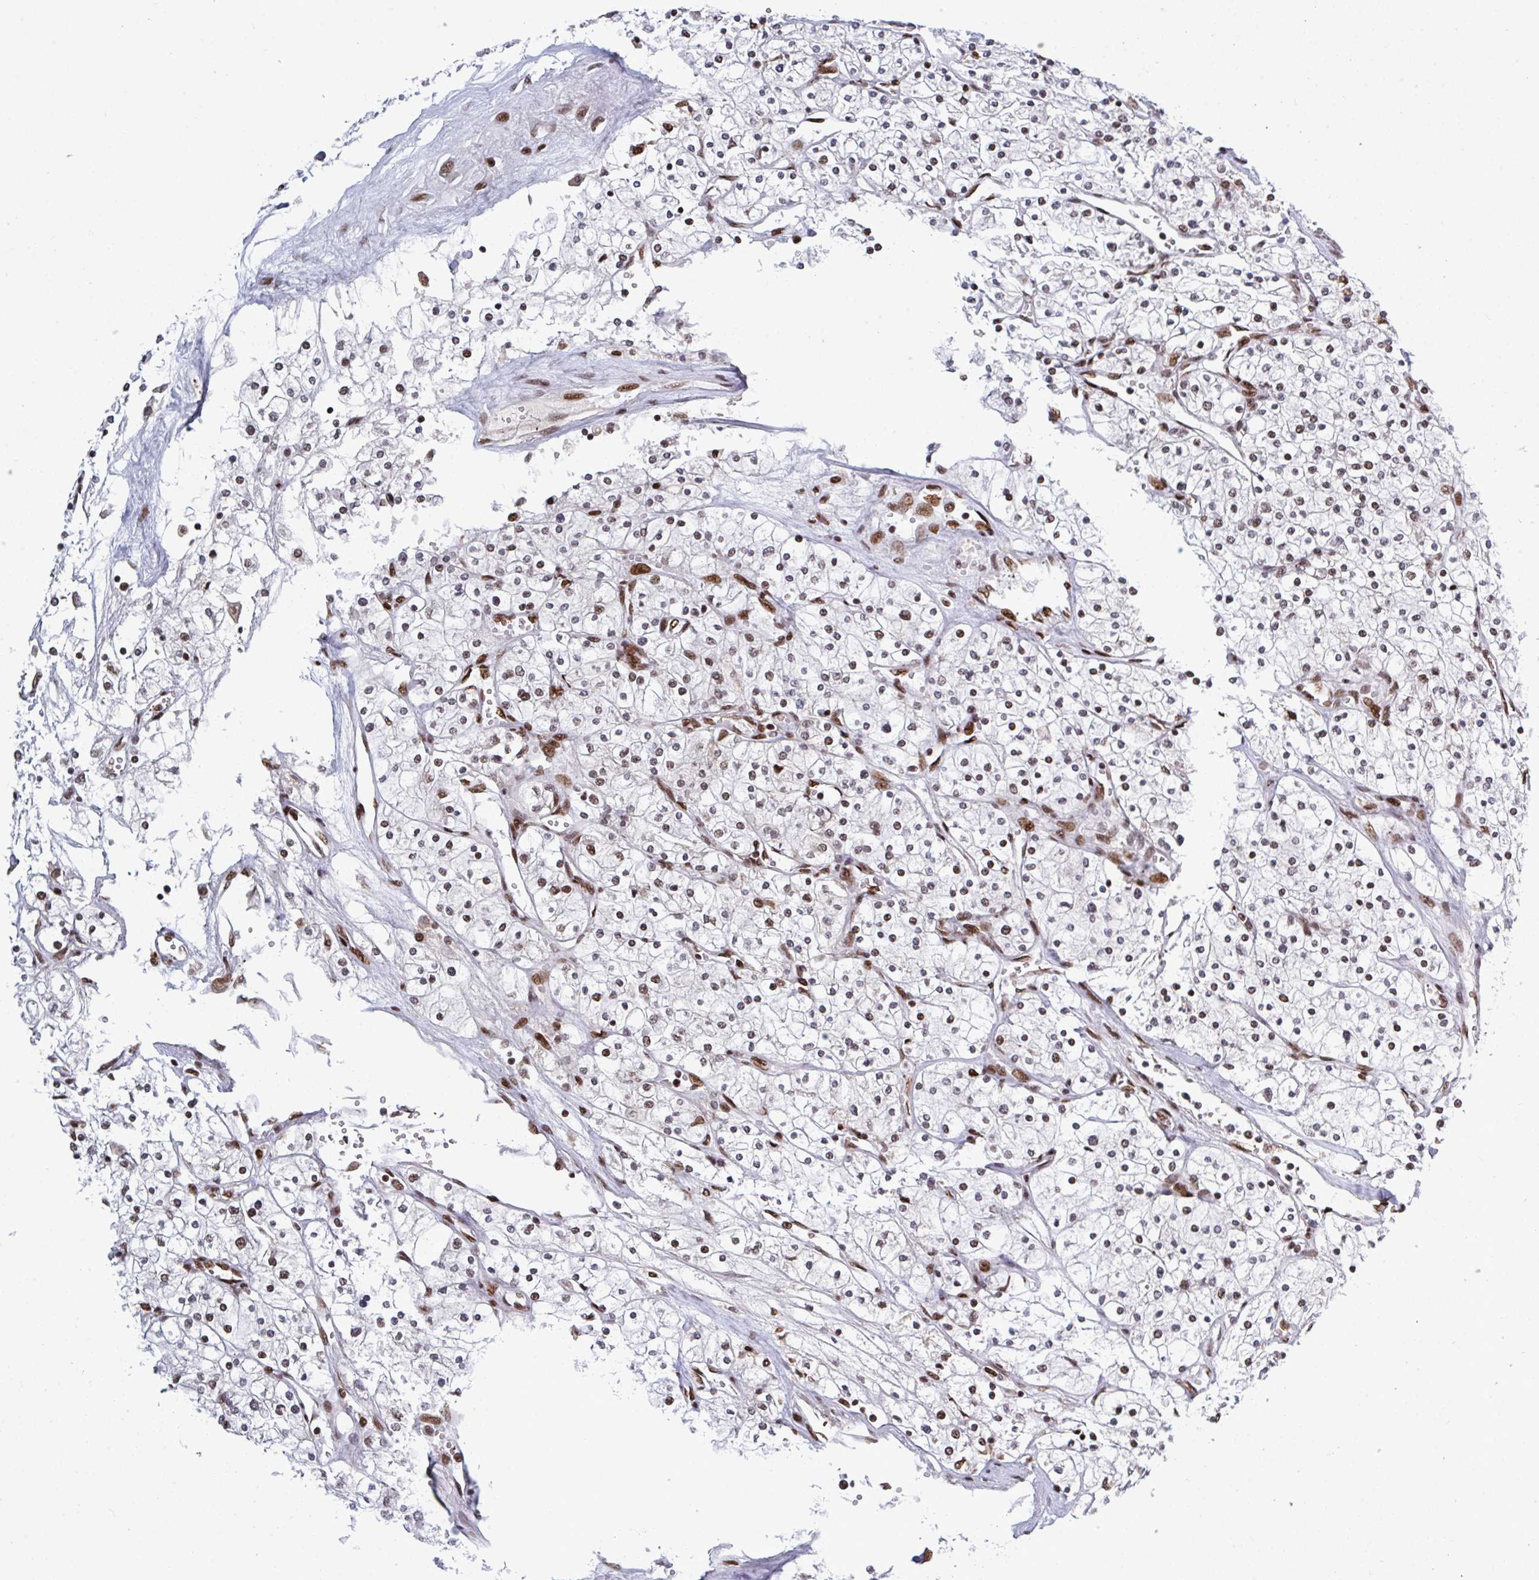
{"staining": {"intensity": "moderate", "quantity": "25%-75%", "location": "nuclear"}, "tissue": "renal cancer", "cell_type": "Tumor cells", "image_type": "cancer", "snomed": [{"axis": "morphology", "description": "Adenocarcinoma, NOS"}, {"axis": "topography", "description": "Kidney"}], "caption": "IHC of renal cancer displays medium levels of moderate nuclear expression in about 25%-75% of tumor cells. Nuclei are stained in blue.", "gene": "ZNF607", "patient": {"sex": "male", "age": 80}}